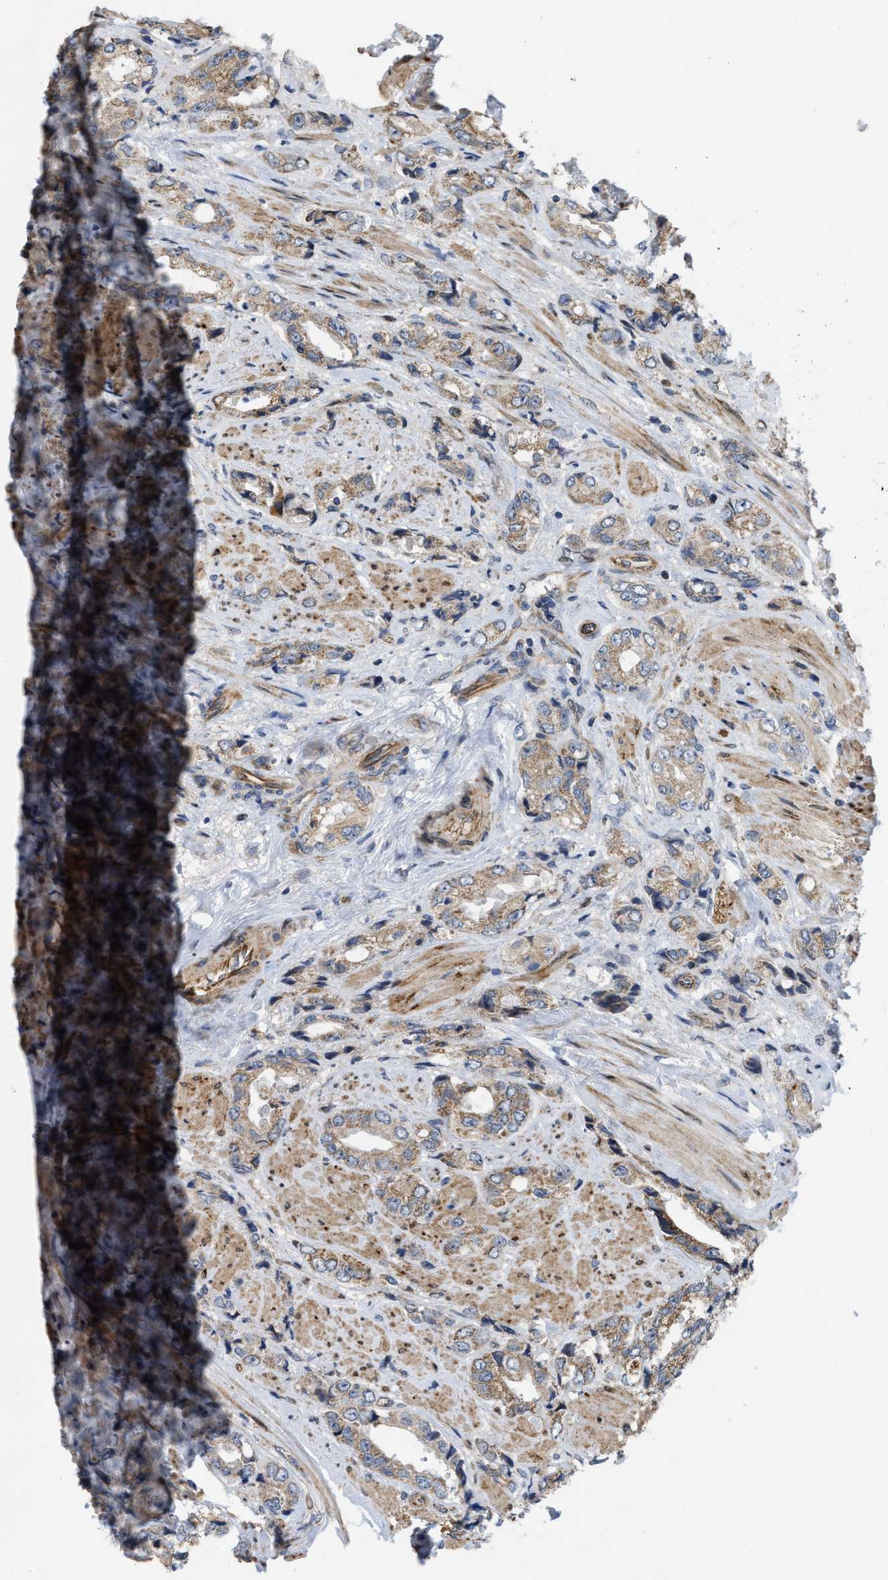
{"staining": {"intensity": "weak", "quantity": ">75%", "location": "cytoplasmic/membranous"}, "tissue": "prostate cancer", "cell_type": "Tumor cells", "image_type": "cancer", "snomed": [{"axis": "morphology", "description": "Adenocarcinoma, High grade"}, {"axis": "topography", "description": "Prostate"}], "caption": "Immunohistochemistry image of neoplastic tissue: human prostate cancer (high-grade adenocarcinoma) stained using immunohistochemistry reveals low levels of weak protein expression localized specifically in the cytoplasmic/membranous of tumor cells, appearing as a cytoplasmic/membranous brown color.", "gene": "EOGT", "patient": {"sex": "male", "age": 61}}